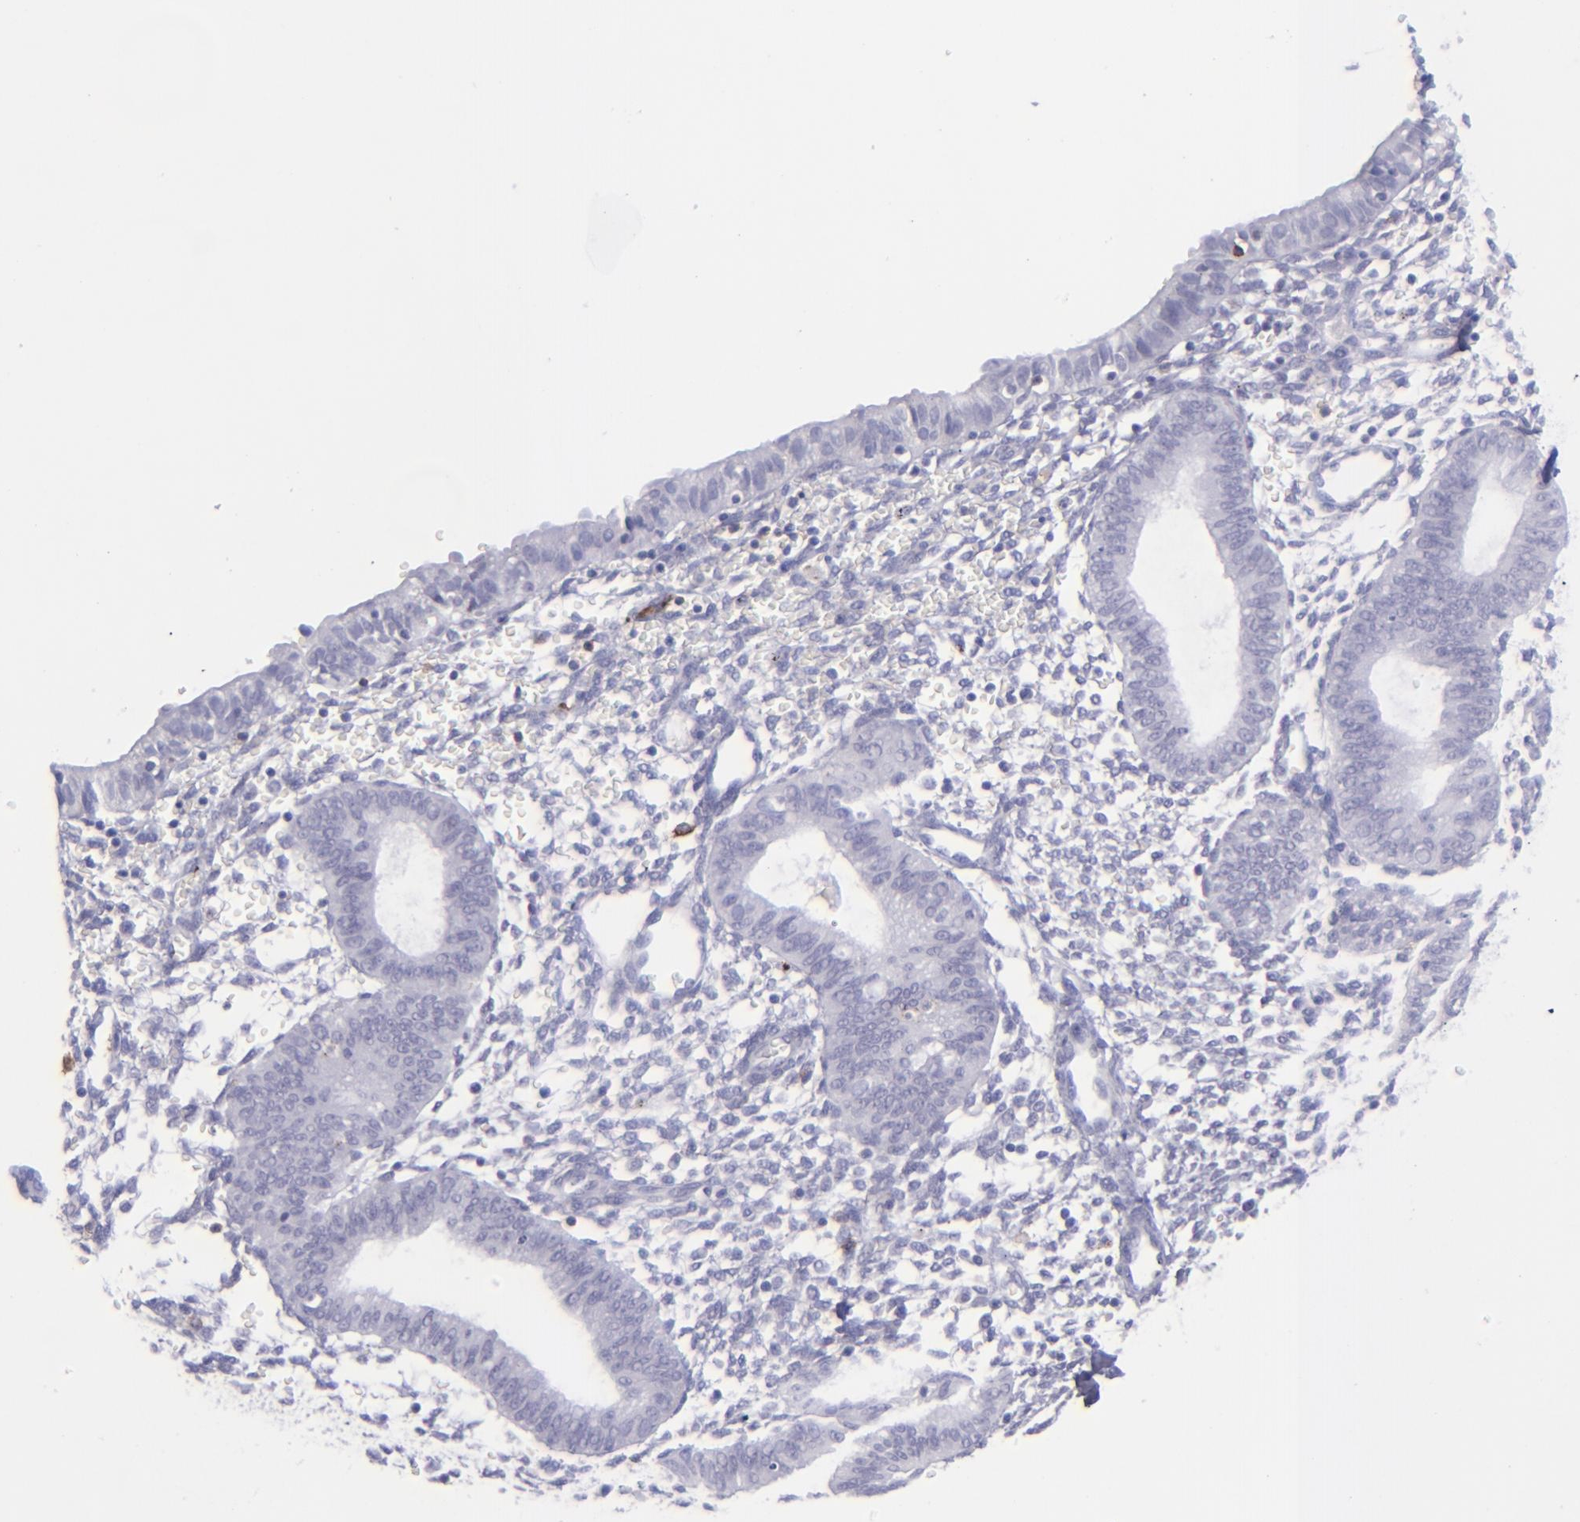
{"staining": {"intensity": "negative", "quantity": "none", "location": "none"}, "tissue": "endometrium", "cell_type": "Cells in endometrial stroma", "image_type": "normal", "snomed": [{"axis": "morphology", "description": "Normal tissue, NOS"}, {"axis": "topography", "description": "Endometrium"}], "caption": "The histopathology image displays no significant staining in cells in endometrial stroma of endometrium.", "gene": "SELPLG", "patient": {"sex": "female", "age": 61}}